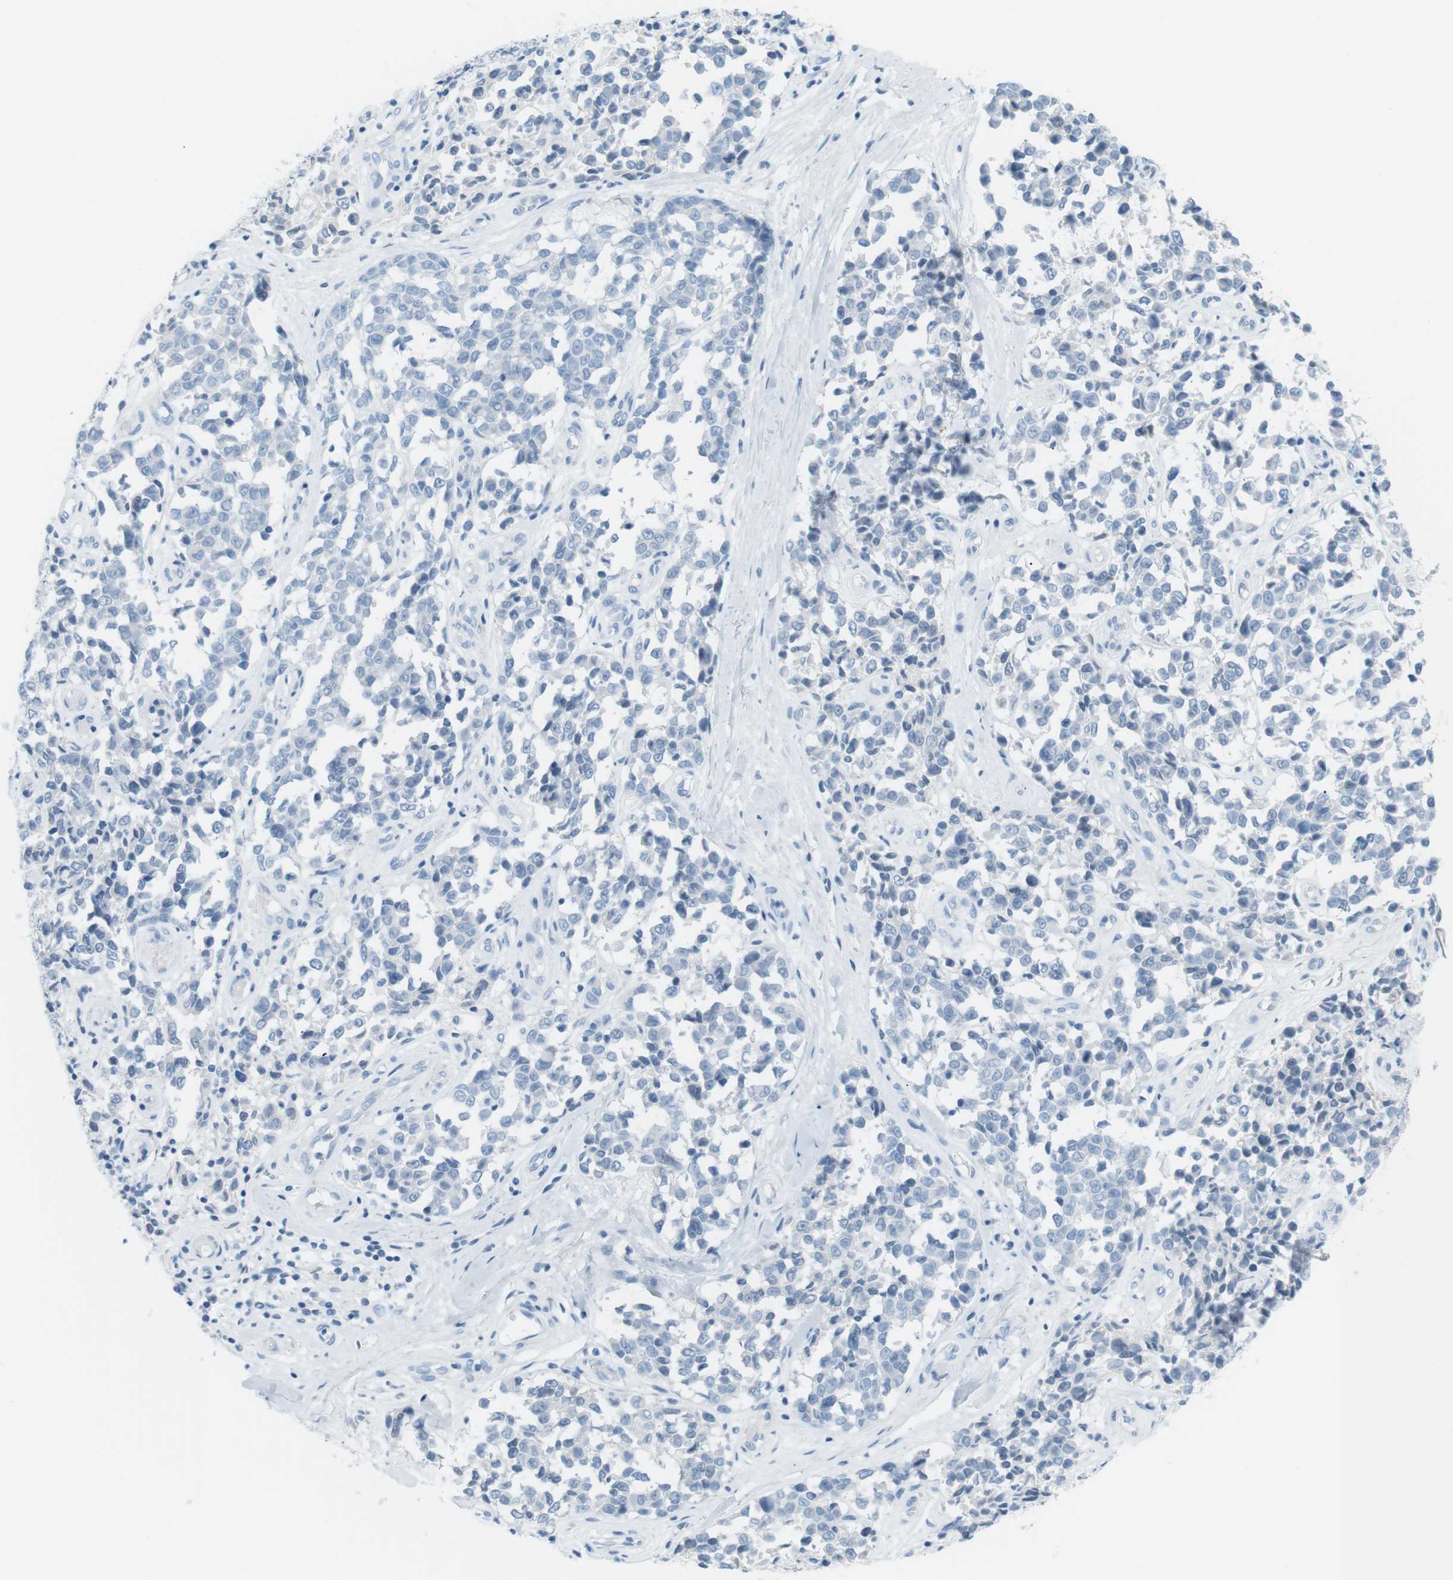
{"staining": {"intensity": "negative", "quantity": "none", "location": "none"}, "tissue": "melanoma", "cell_type": "Tumor cells", "image_type": "cancer", "snomed": [{"axis": "morphology", "description": "Malignant melanoma, NOS"}, {"axis": "topography", "description": "Skin"}], "caption": "There is no significant expression in tumor cells of melanoma. Brightfield microscopy of immunohistochemistry stained with DAB (3,3'-diaminobenzidine) (brown) and hematoxylin (blue), captured at high magnification.", "gene": "AZGP1", "patient": {"sex": "female", "age": 64}}